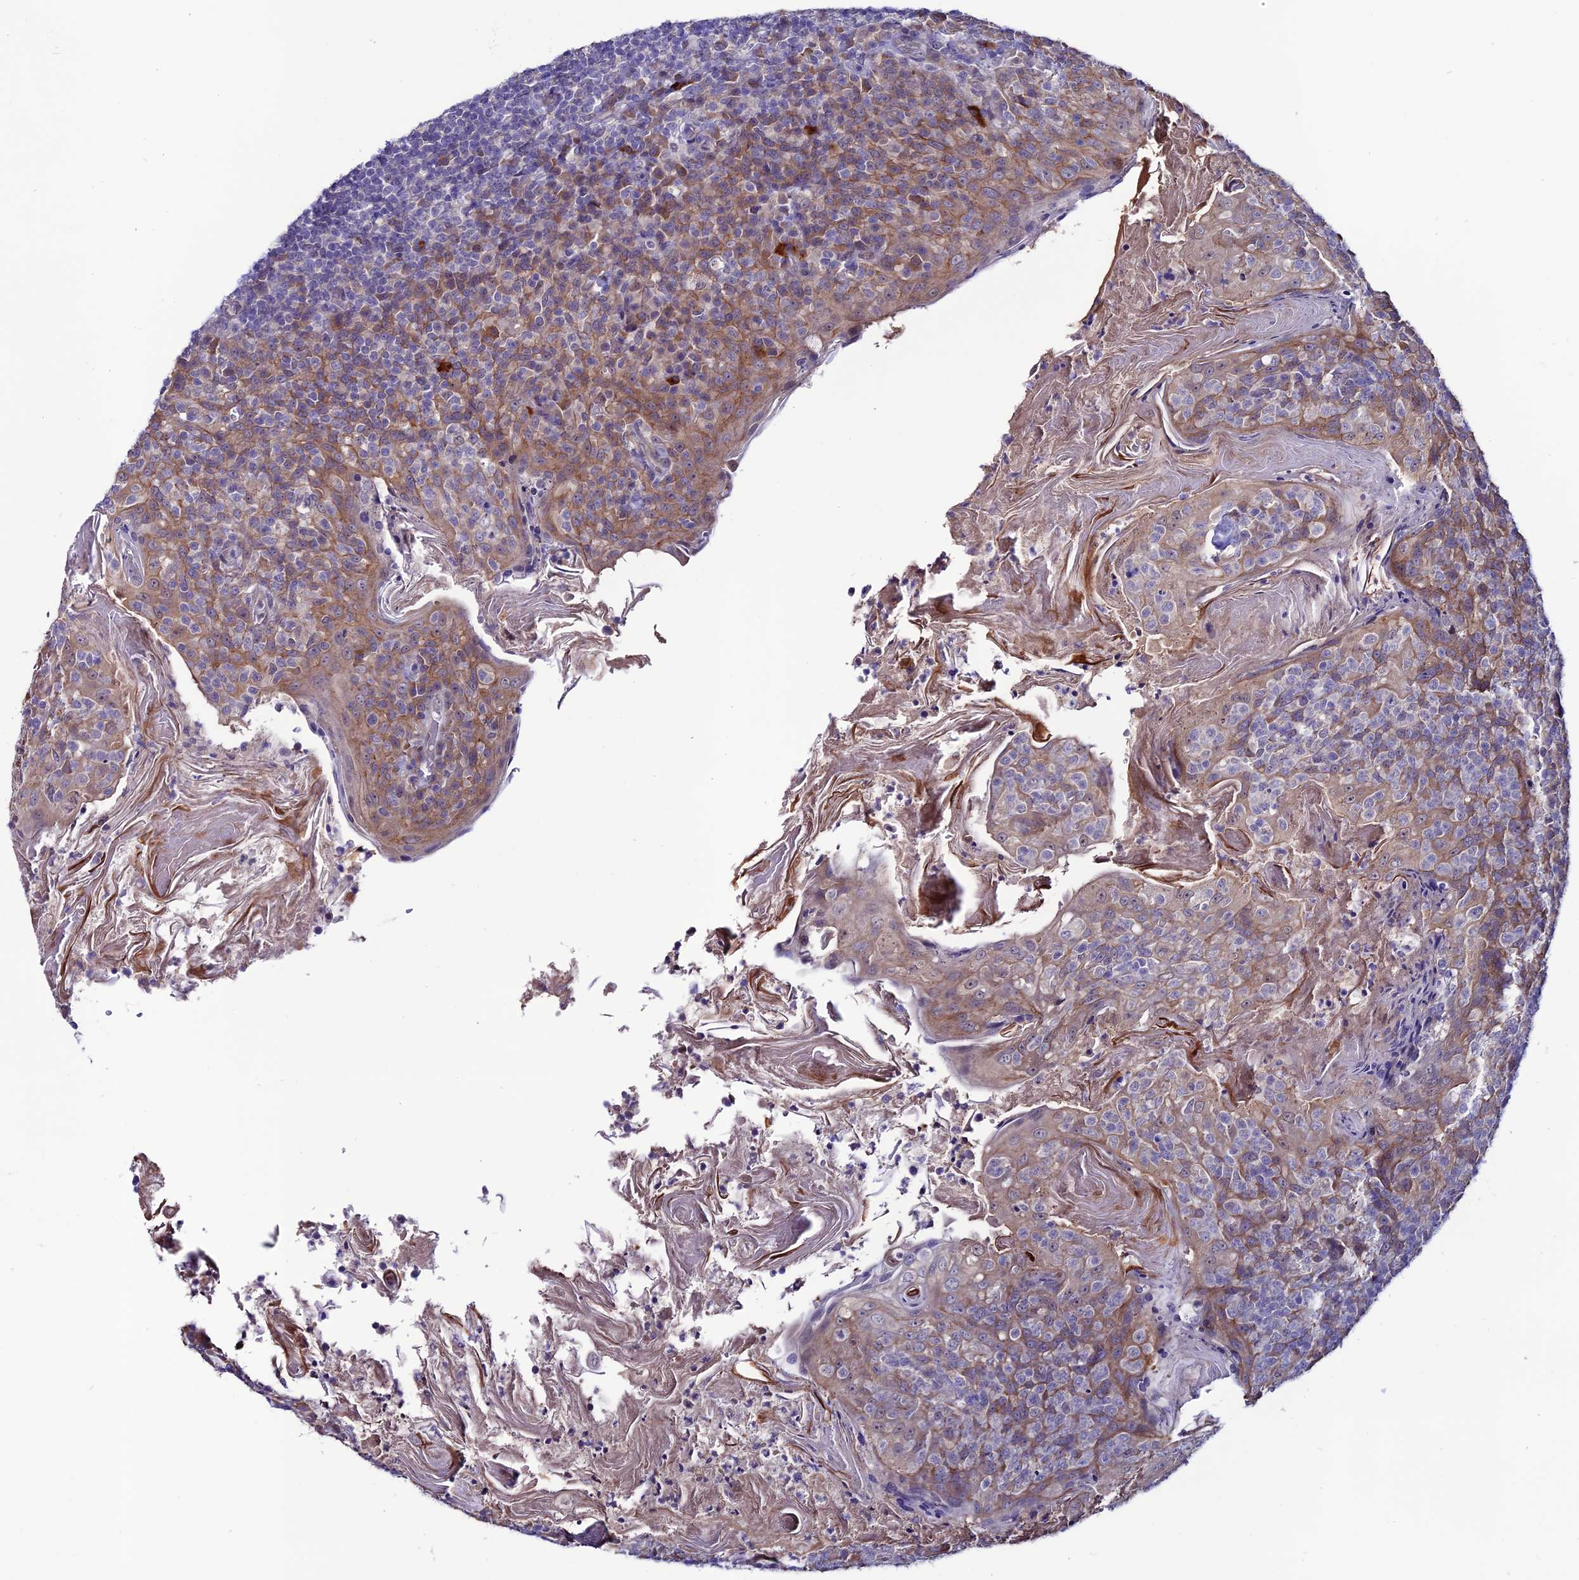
{"staining": {"intensity": "weak", "quantity": "<25%", "location": "cytoplasmic/membranous"}, "tissue": "tonsil", "cell_type": "Germinal center cells", "image_type": "normal", "snomed": [{"axis": "morphology", "description": "Normal tissue, NOS"}, {"axis": "topography", "description": "Tonsil"}], "caption": "Photomicrograph shows no protein staining in germinal center cells of benign tonsil. The staining is performed using DAB (3,3'-diaminobenzidine) brown chromogen with nuclei counter-stained in using hematoxylin.", "gene": "FZD8", "patient": {"sex": "female", "age": 10}}